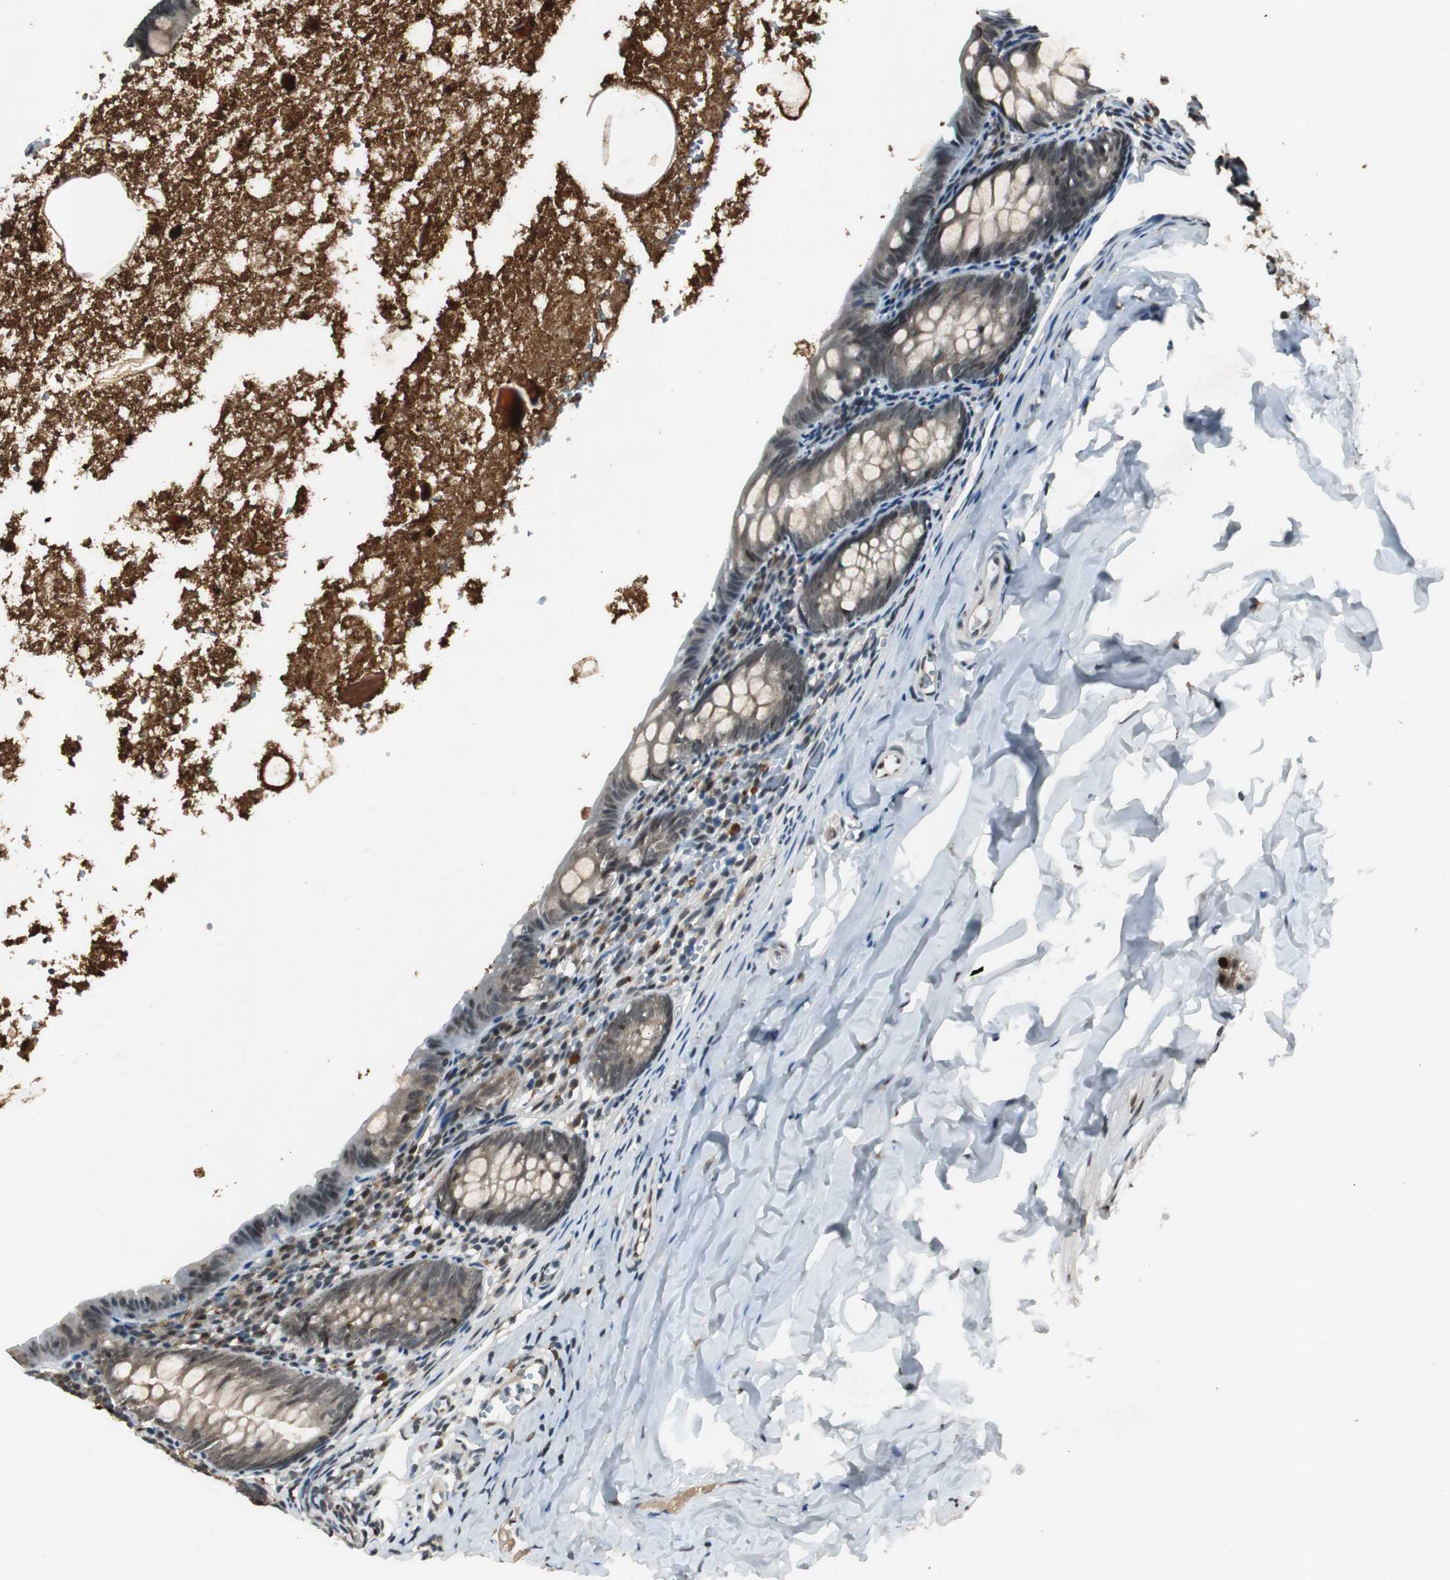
{"staining": {"intensity": "weak", "quantity": "<25%", "location": "cytoplasmic/membranous"}, "tissue": "appendix", "cell_type": "Glandular cells", "image_type": "normal", "snomed": [{"axis": "morphology", "description": "Normal tissue, NOS"}, {"axis": "topography", "description": "Appendix"}], "caption": "Appendix stained for a protein using IHC exhibits no expression glandular cells.", "gene": "BOLA1", "patient": {"sex": "female", "age": 10}}